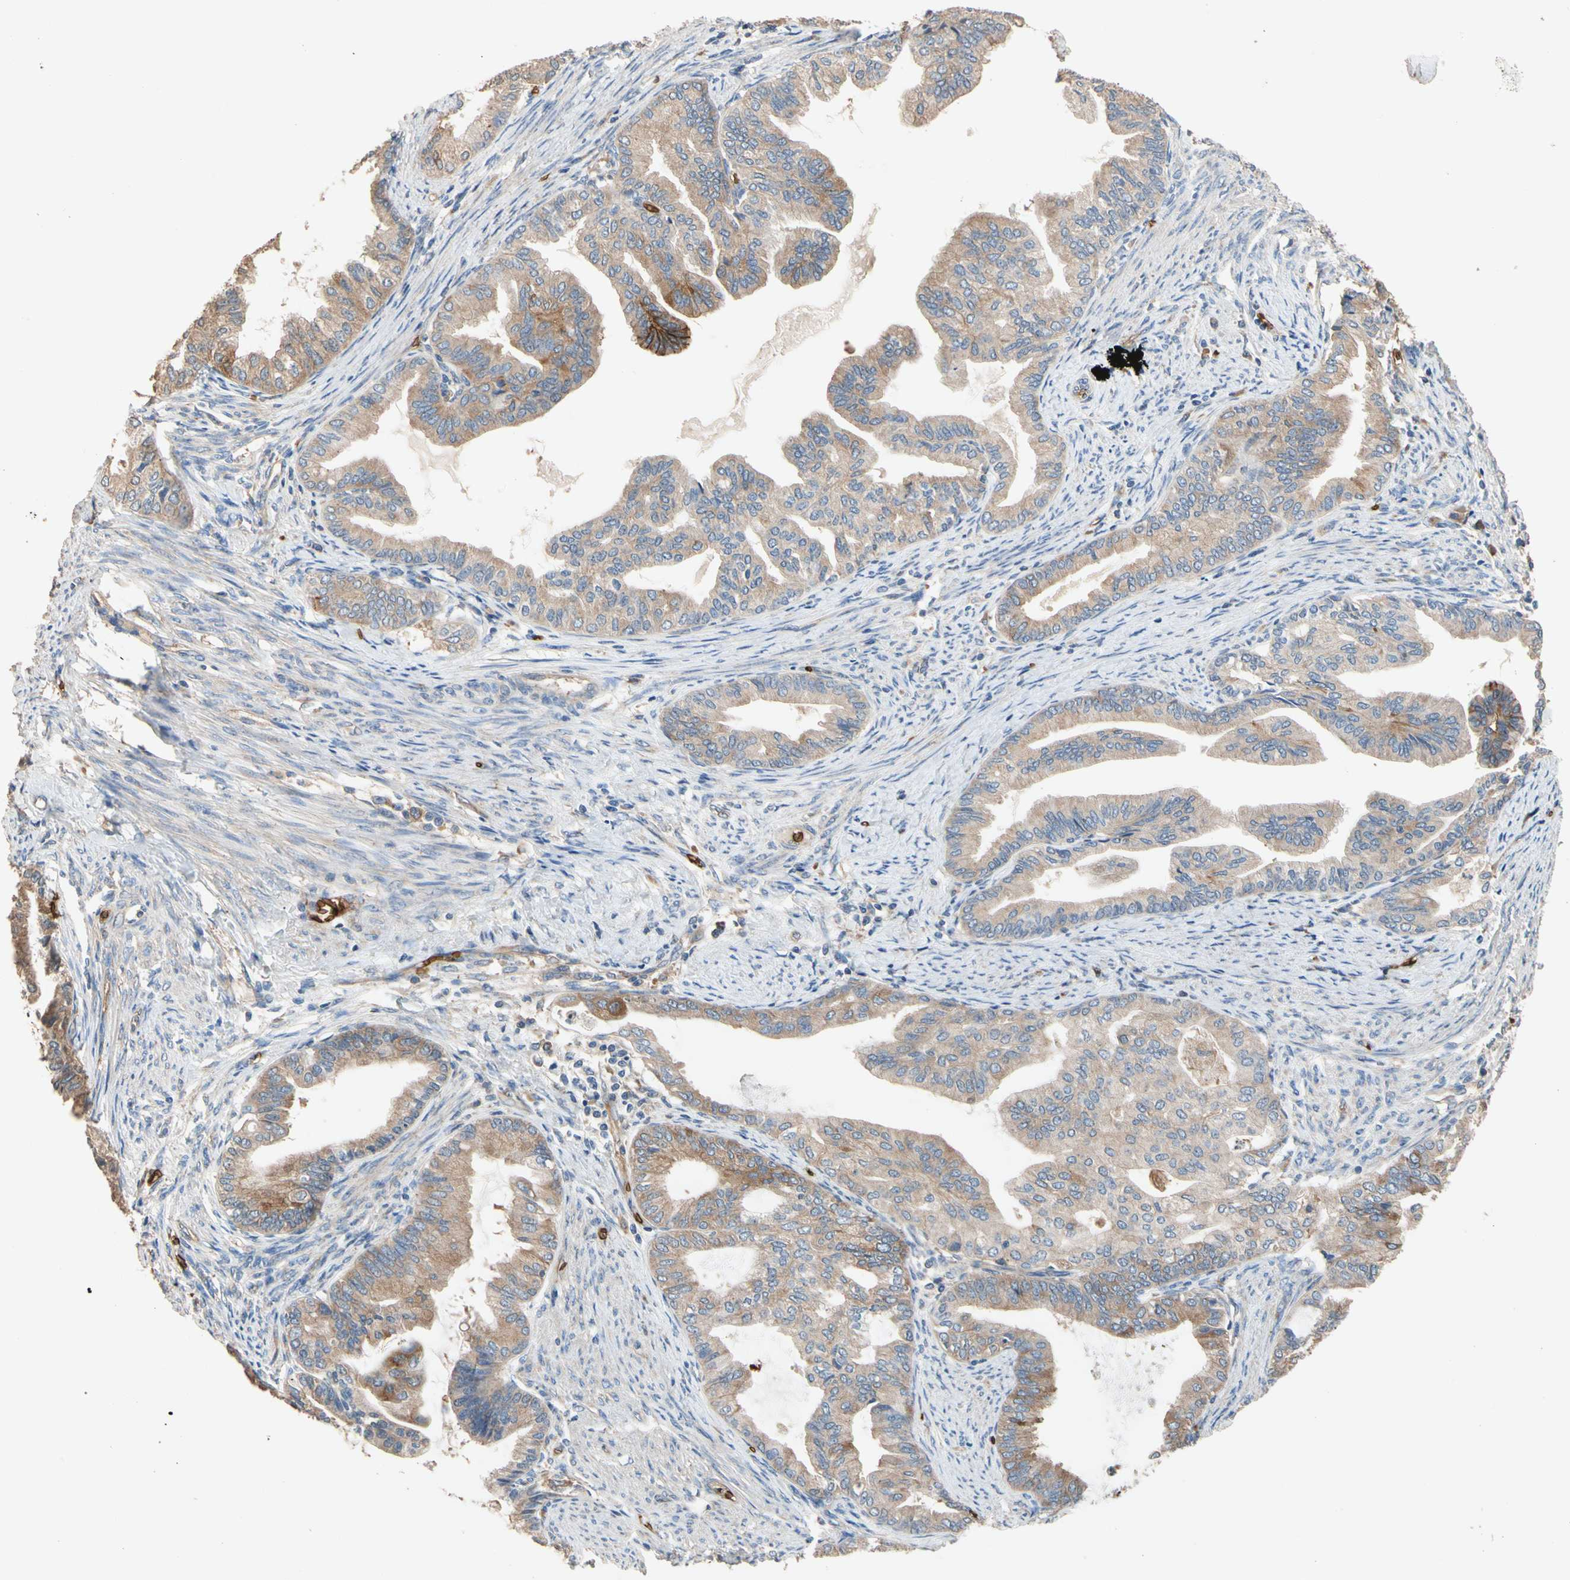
{"staining": {"intensity": "weak", "quantity": "25%-75%", "location": "cytoplasmic/membranous"}, "tissue": "endometrial cancer", "cell_type": "Tumor cells", "image_type": "cancer", "snomed": [{"axis": "morphology", "description": "Adenocarcinoma, NOS"}, {"axis": "topography", "description": "Endometrium"}], "caption": "Immunohistochemical staining of human adenocarcinoma (endometrial) demonstrates weak cytoplasmic/membranous protein staining in about 25%-75% of tumor cells. (Stains: DAB in brown, nuclei in blue, Microscopy: brightfield microscopy at high magnification).", "gene": "RIOK2", "patient": {"sex": "female", "age": 86}}